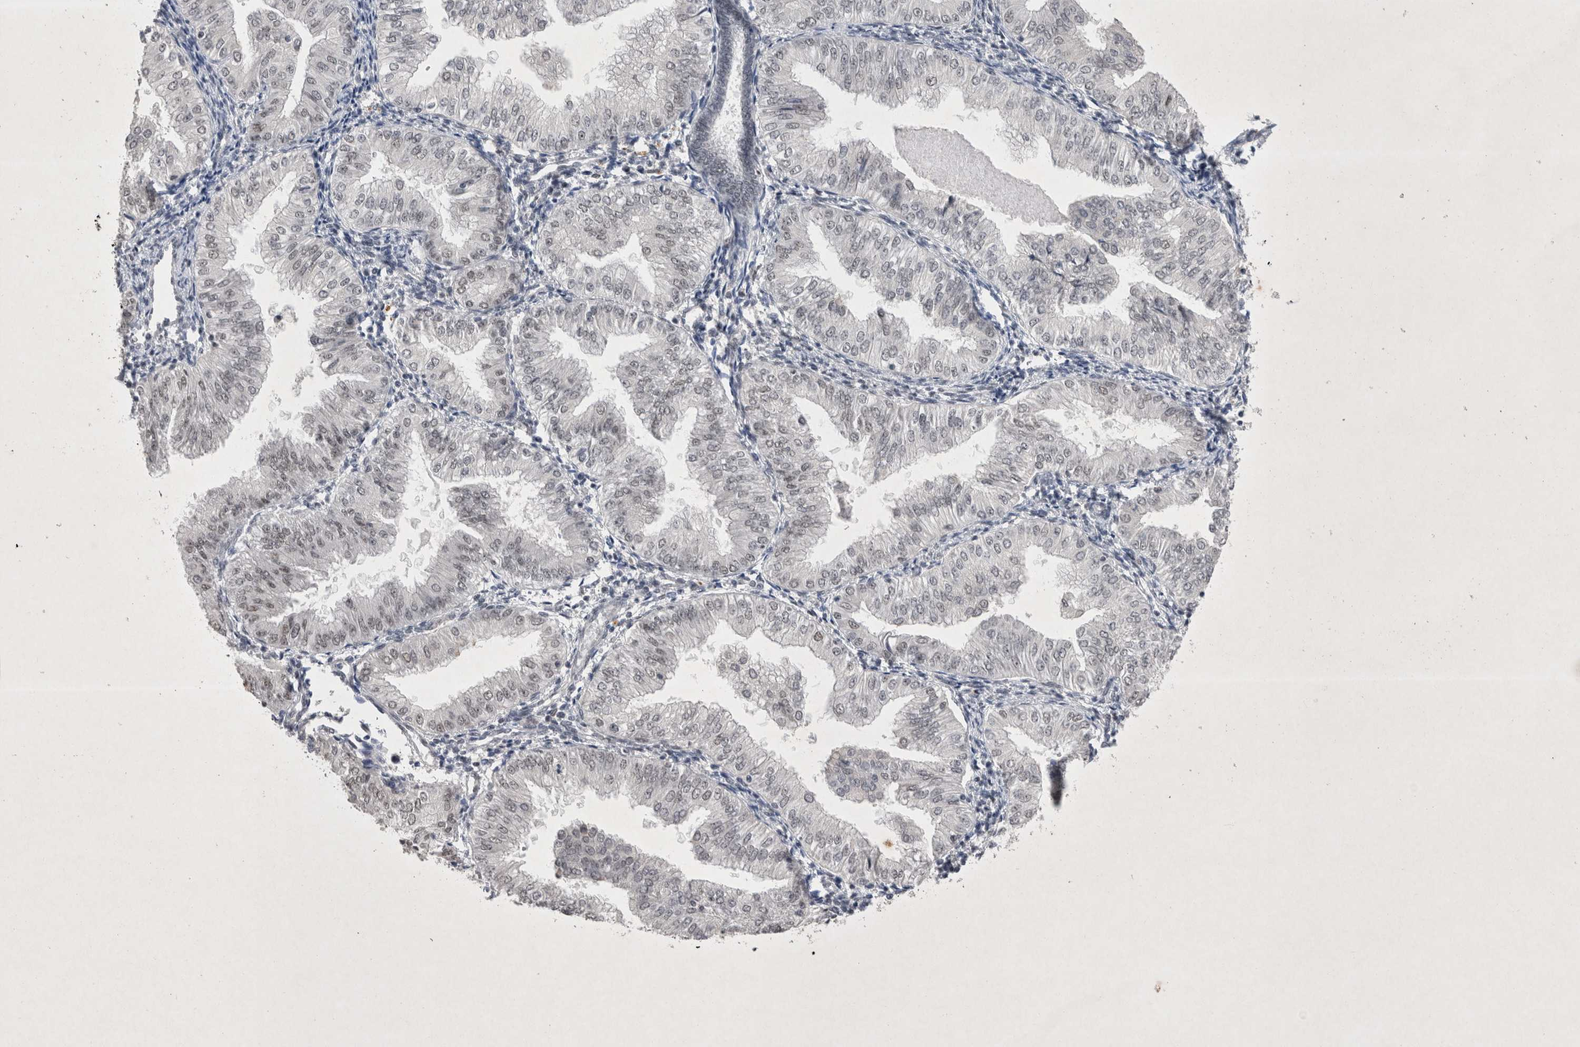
{"staining": {"intensity": "negative", "quantity": "none", "location": "none"}, "tissue": "endometrial cancer", "cell_type": "Tumor cells", "image_type": "cancer", "snomed": [{"axis": "morphology", "description": "Normal tissue, NOS"}, {"axis": "morphology", "description": "Adenocarcinoma, NOS"}, {"axis": "topography", "description": "Endometrium"}], "caption": "Endometrial cancer (adenocarcinoma) stained for a protein using immunohistochemistry displays no staining tumor cells.", "gene": "RBM6", "patient": {"sex": "female", "age": 53}}